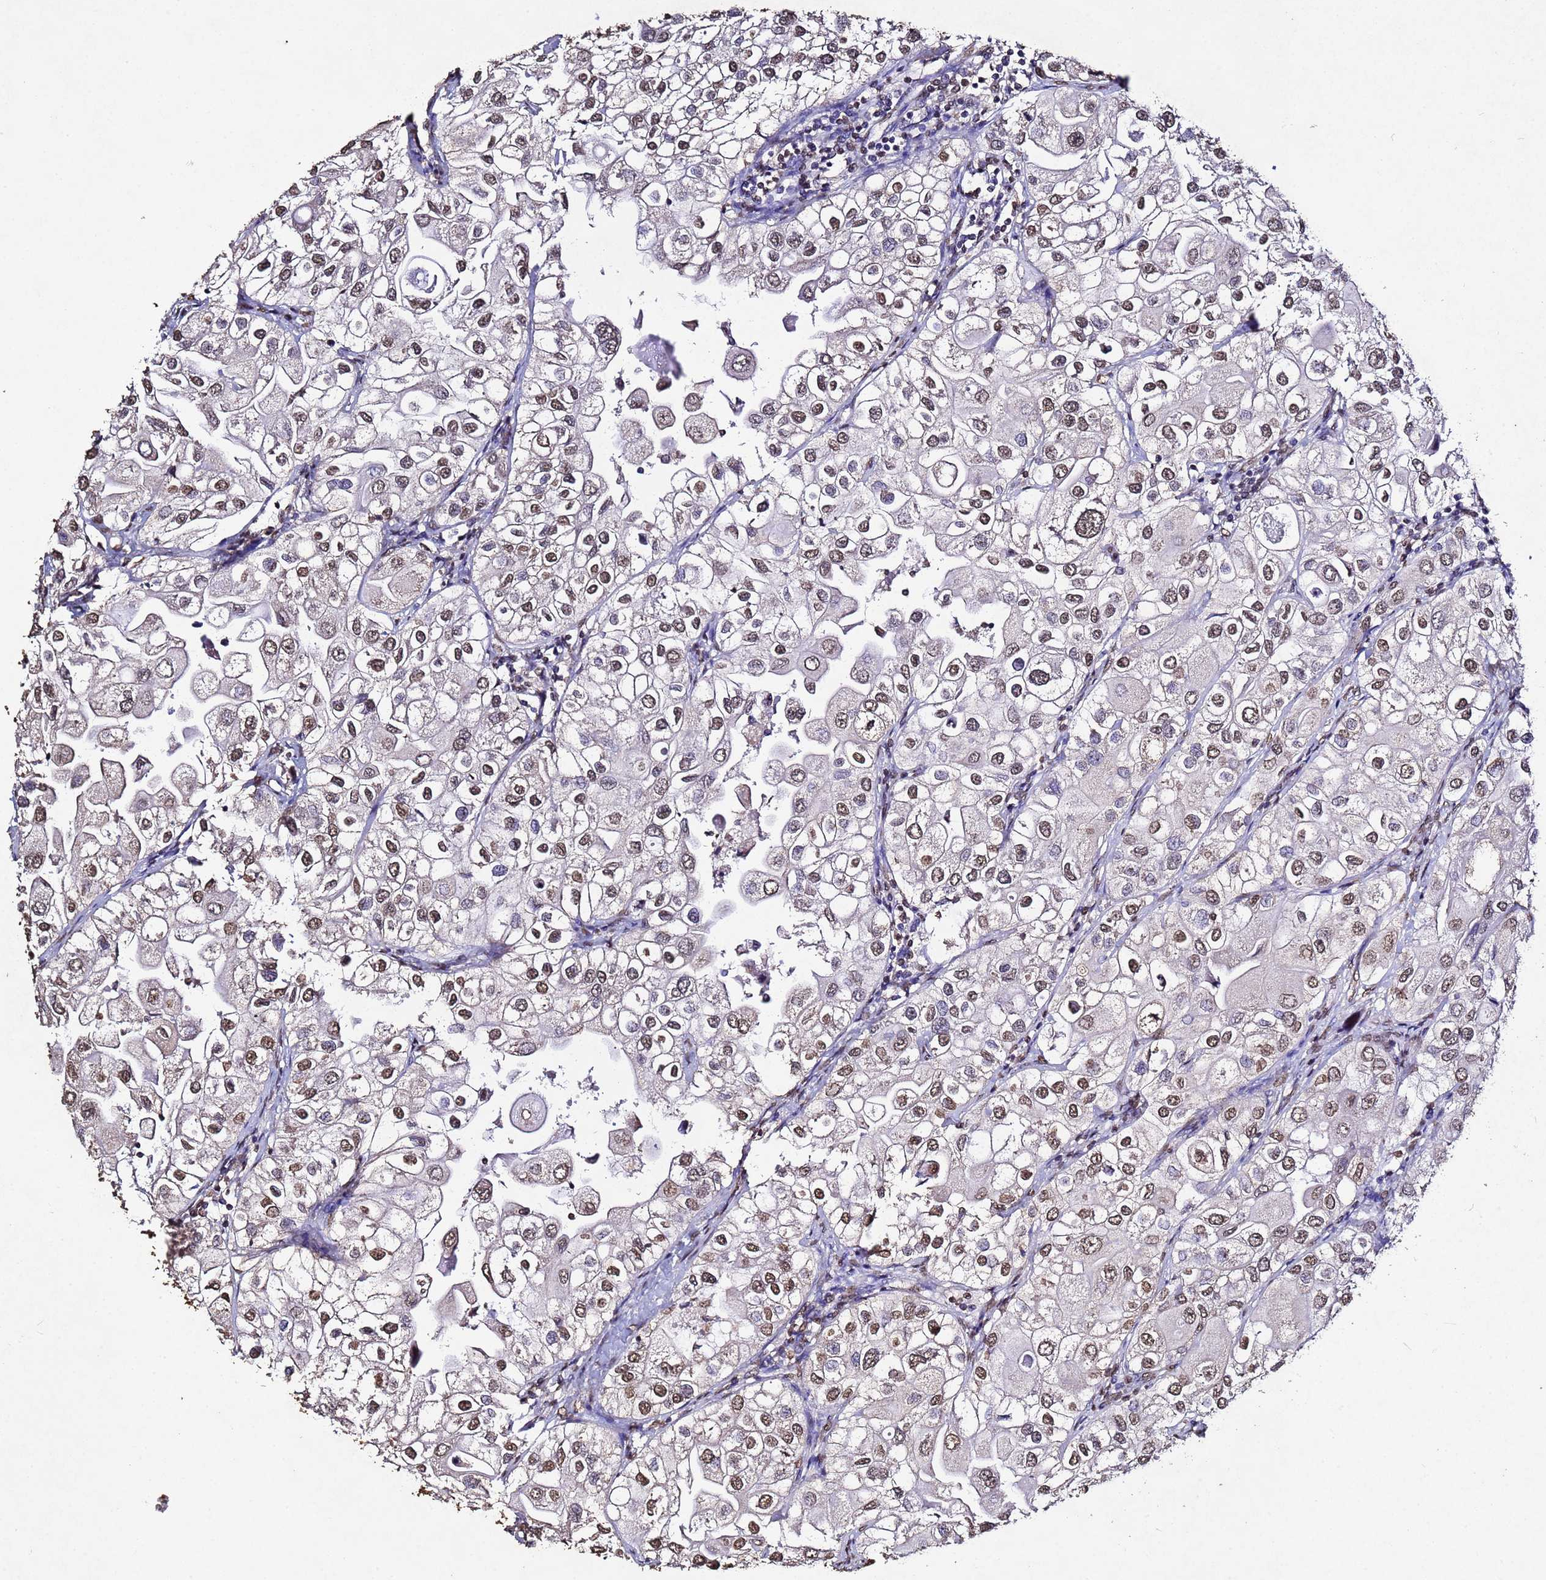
{"staining": {"intensity": "moderate", "quantity": ">75%", "location": "nuclear"}, "tissue": "urothelial cancer", "cell_type": "Tumor cells", "image_type": "cancer", "snomed": [{"axis": "morphology", "description": "Urothelial carcinoma, High grade"}, {"axis": "topography", "description": "Urinary bladder"}], "caption": "This image shows urothelial cancer stained with IHC to label a protein in brown. The nuclear of tumor cells show moderate positivity for the protein. Nuclei are counter-stained blue.", "gene": "MYOCD", "patient": {"sex": "male", "age": 64}}